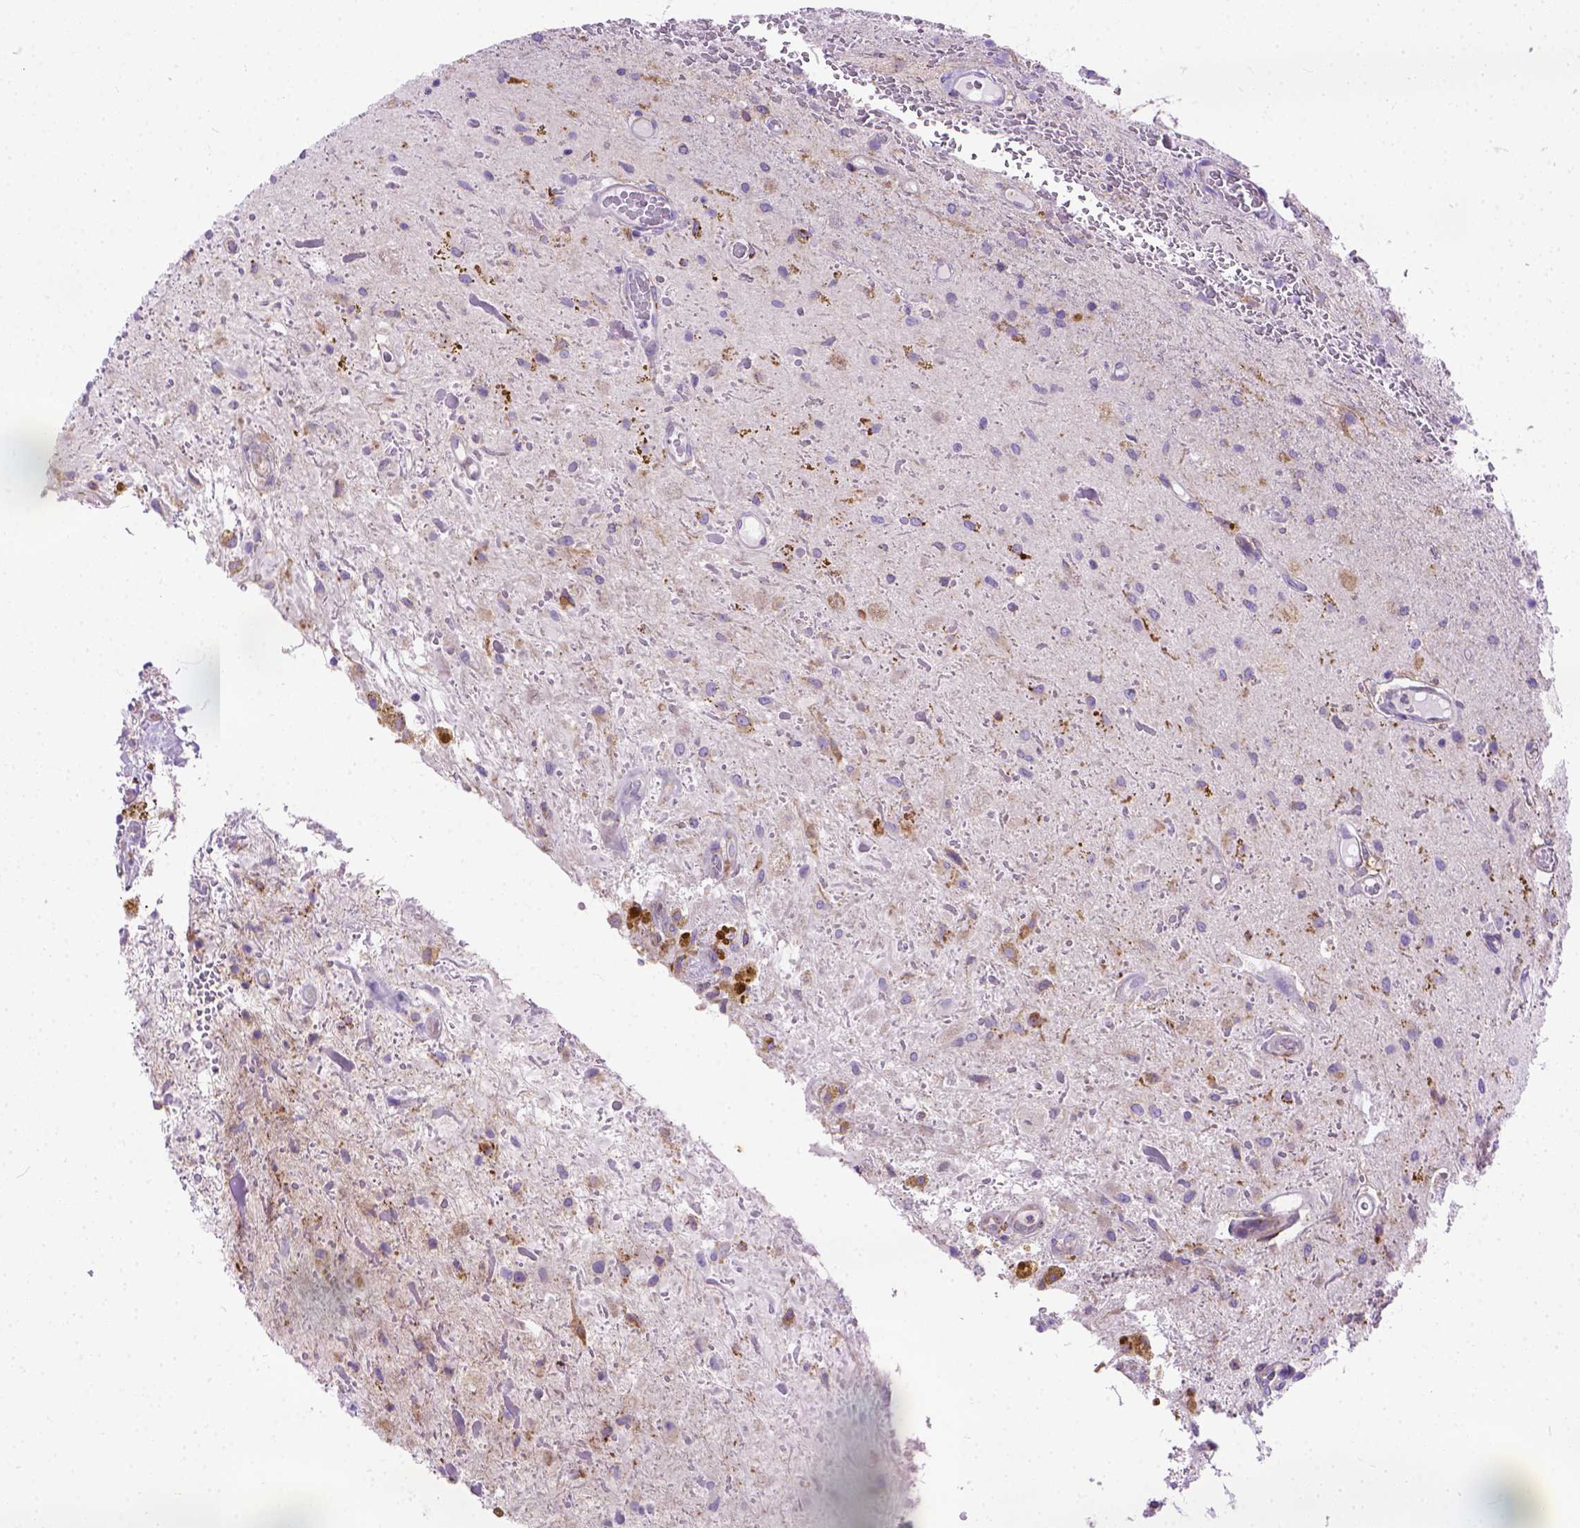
{"staining": {"intensity": "negative", "quantity": "none", "location": "none"}, "tissue": "glioma", "cell_type": "Tumor cells", "image_type": "cancer", "snomed": [{"axis": "morphology", "description": "Glioma, malignant, Low grade"}, {"axis": "topography", "description": "Cerebellum"}], "caption": "Protein analysis of low-grade glioma (malignant) displays no significant expression in tumor cells.", "gene": "PLK4", "patient": {"sex": "female", "age": 14}}